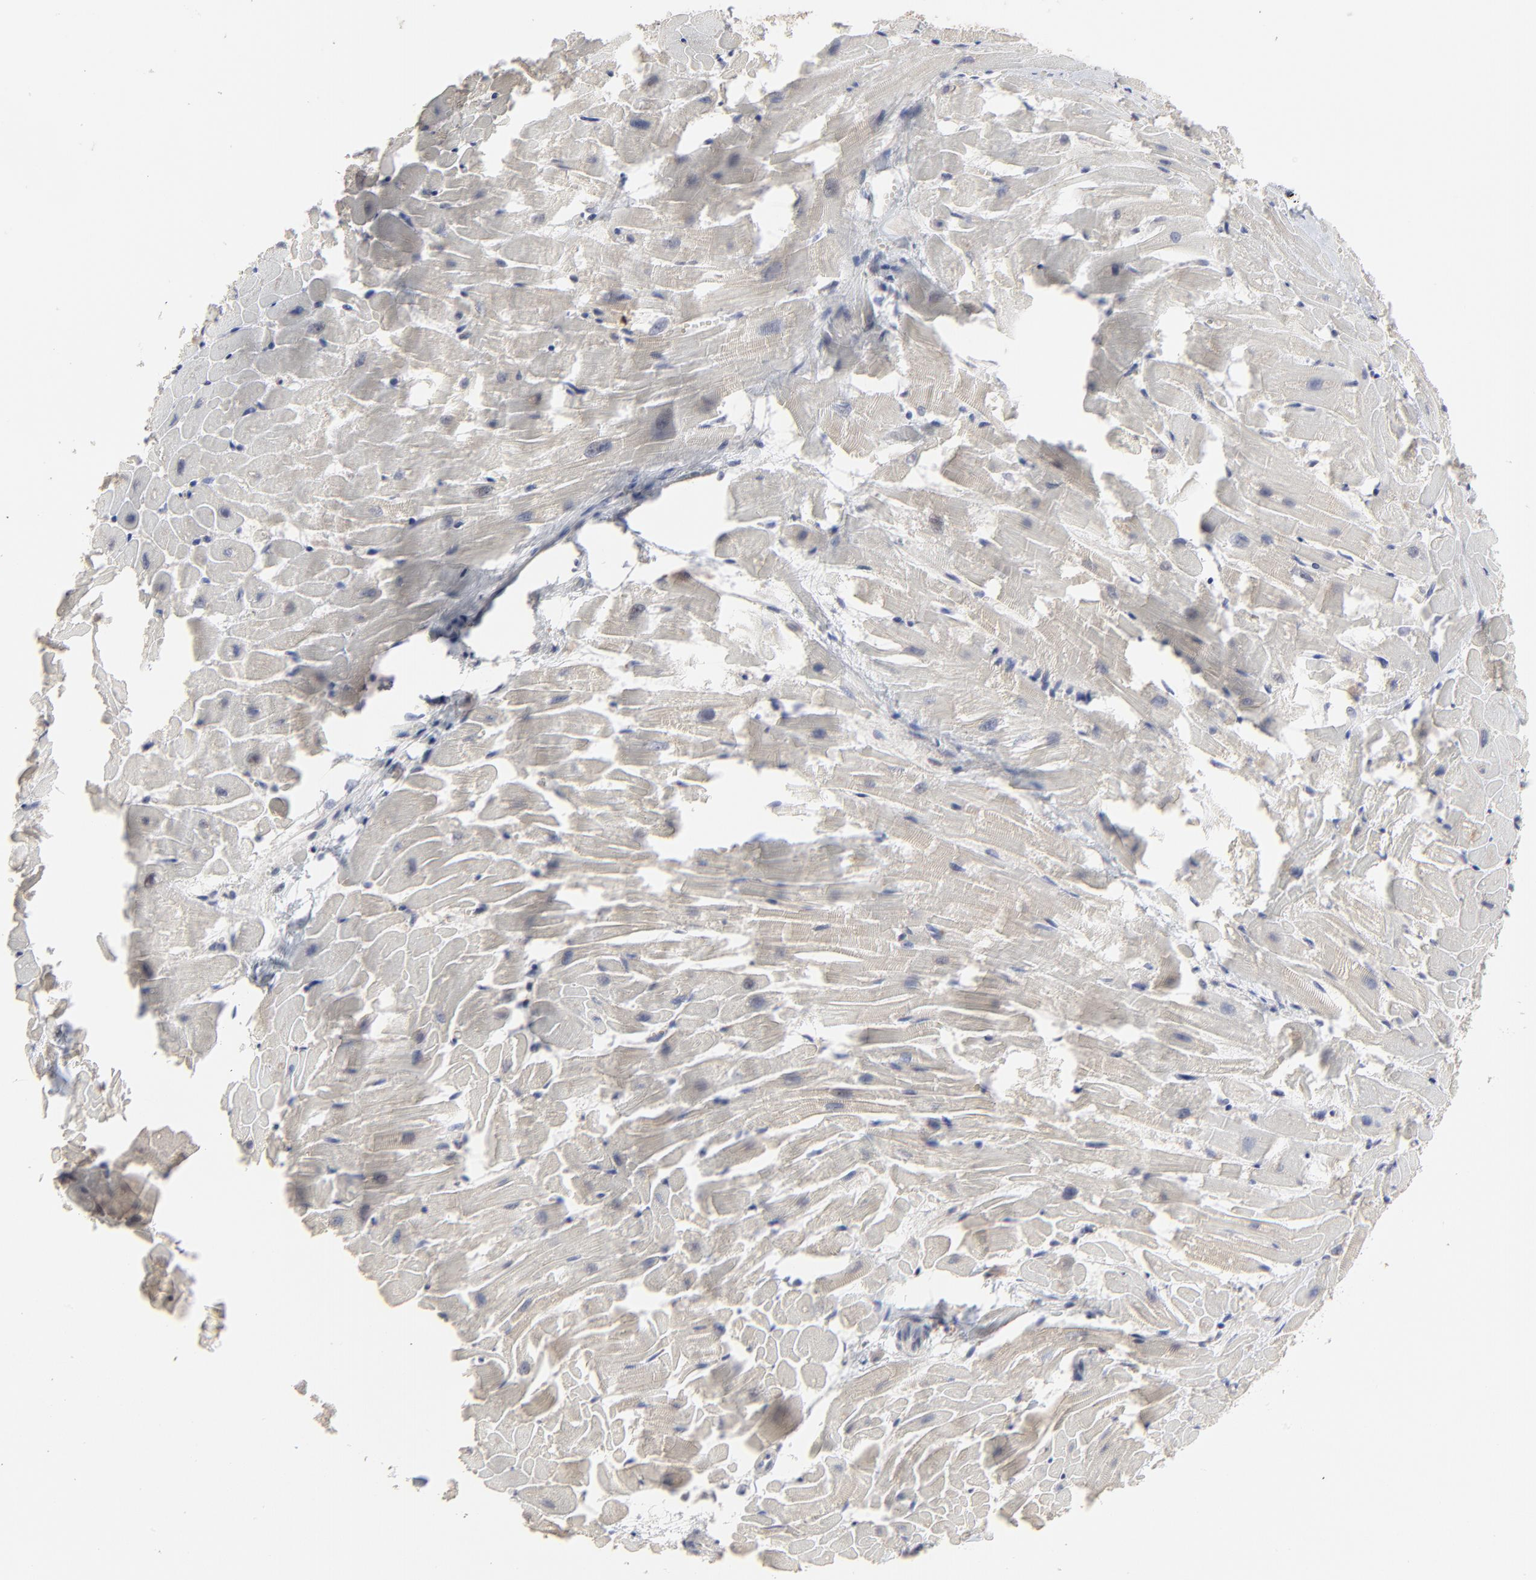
{"staining": {"intensity": "negative", "quantity": "none", "location": "none"}, "tissue": "heart muscle", "cell_type": "Cardiomyocytes", "image_type": "normal", "snomed": [{"axis": "morphology", "description": "Normal tissue, NOS"}, {"axis": "topography", "description": "Heart"}], "caption": "Immunohistochemical staining of unremarkable human heart muscle reveals no significant positivity in cardiomyocytes.", "gene": "FAM199X", "patient": {"sex": "female", "age": 19}}